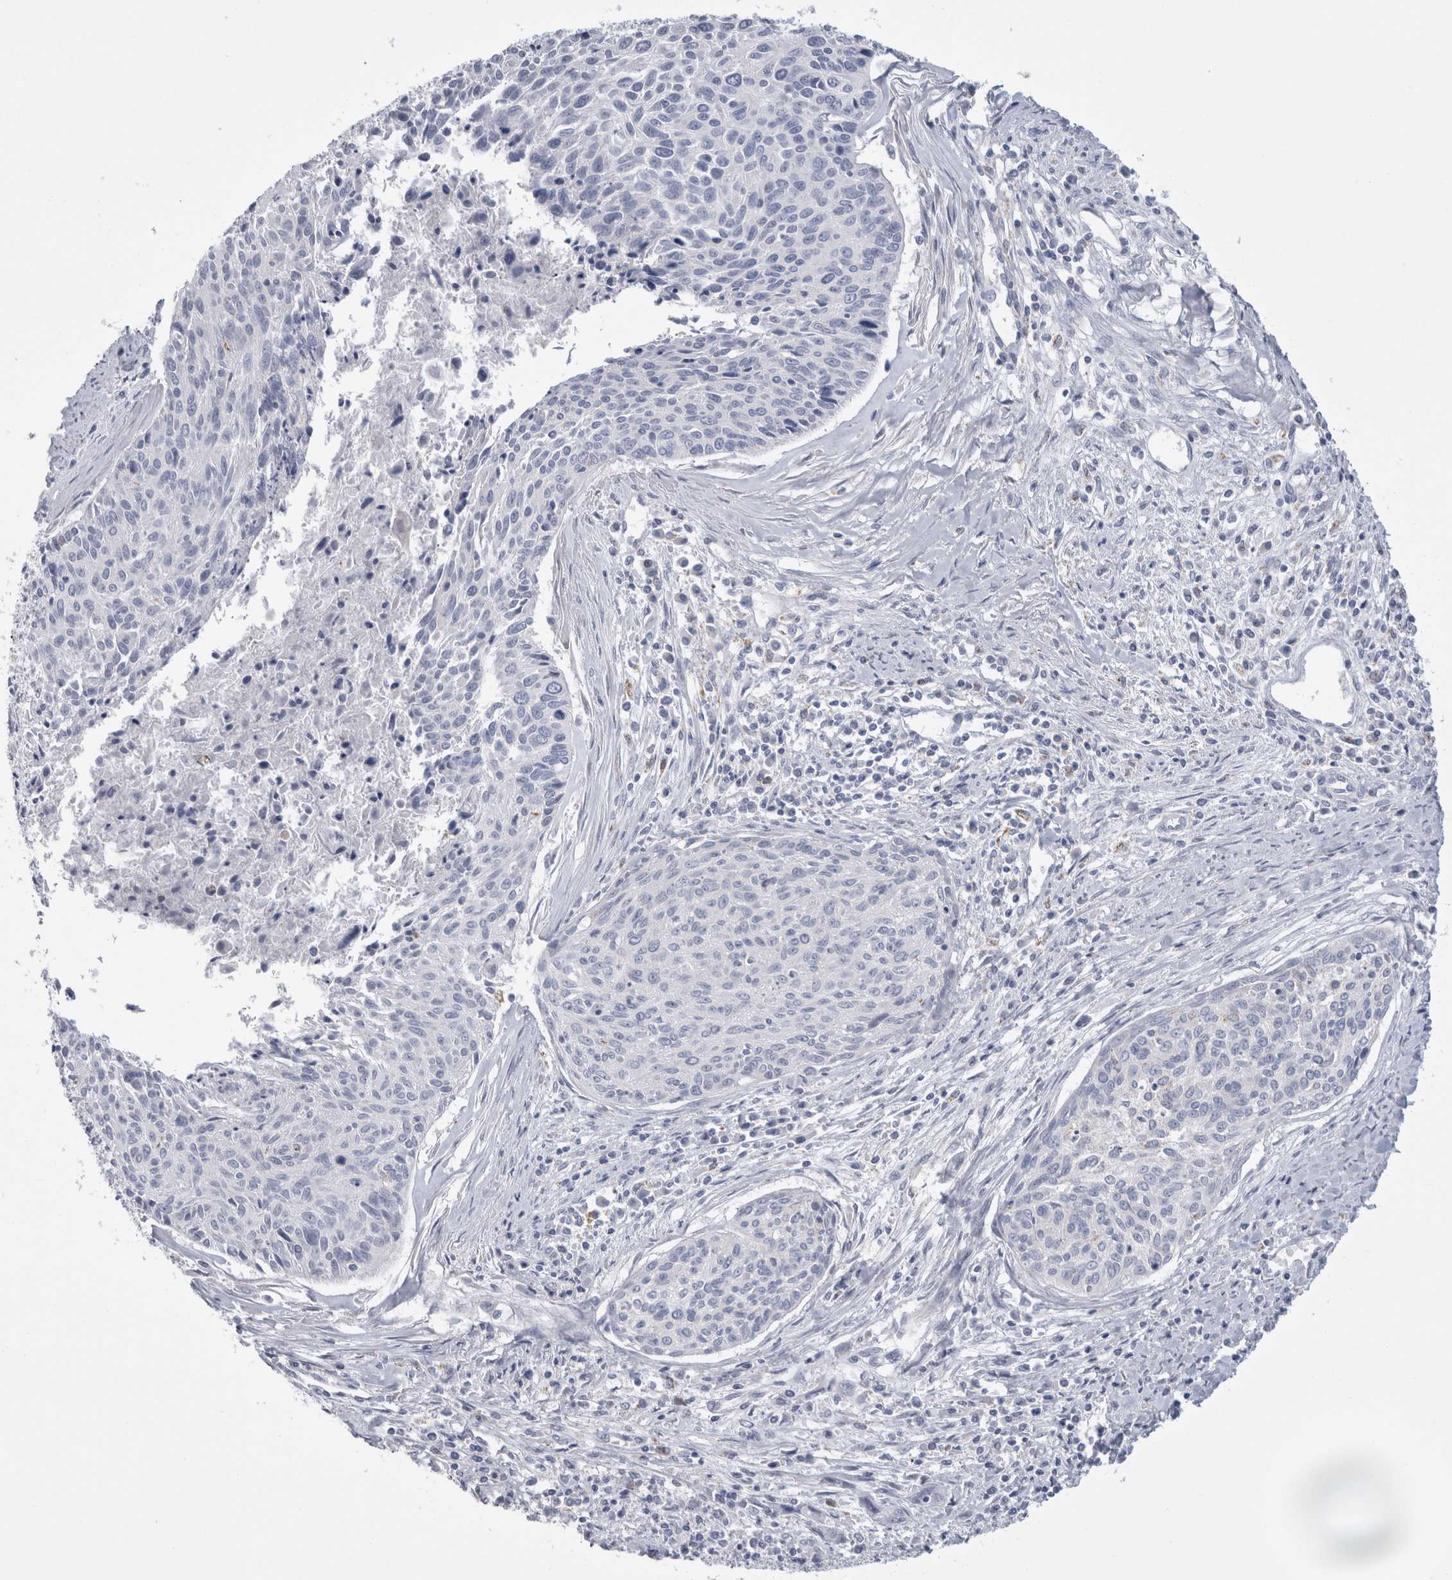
{"staining": {"intensity": "negative", "quantity": "none", "location": "none"}, "tissue": "cervical cancer", "cell_type": "Tumor cells", "image_type": "cancer", "snomed": [{"axis": "morphology", "description": "Squamous cell carcinoma, NOS"}, {"axis": "topography", "description": "Cervix"}], "caption": "A photomicrograph of human squamous cell carcinoma (cervical) is negative for staining in tumor cells. (DAB immunohistochemistry (IHC) visualized using brightfield microscopy, high magnification).", "gene": "GATM", "patient": {"sex": "female", "age": 55}}